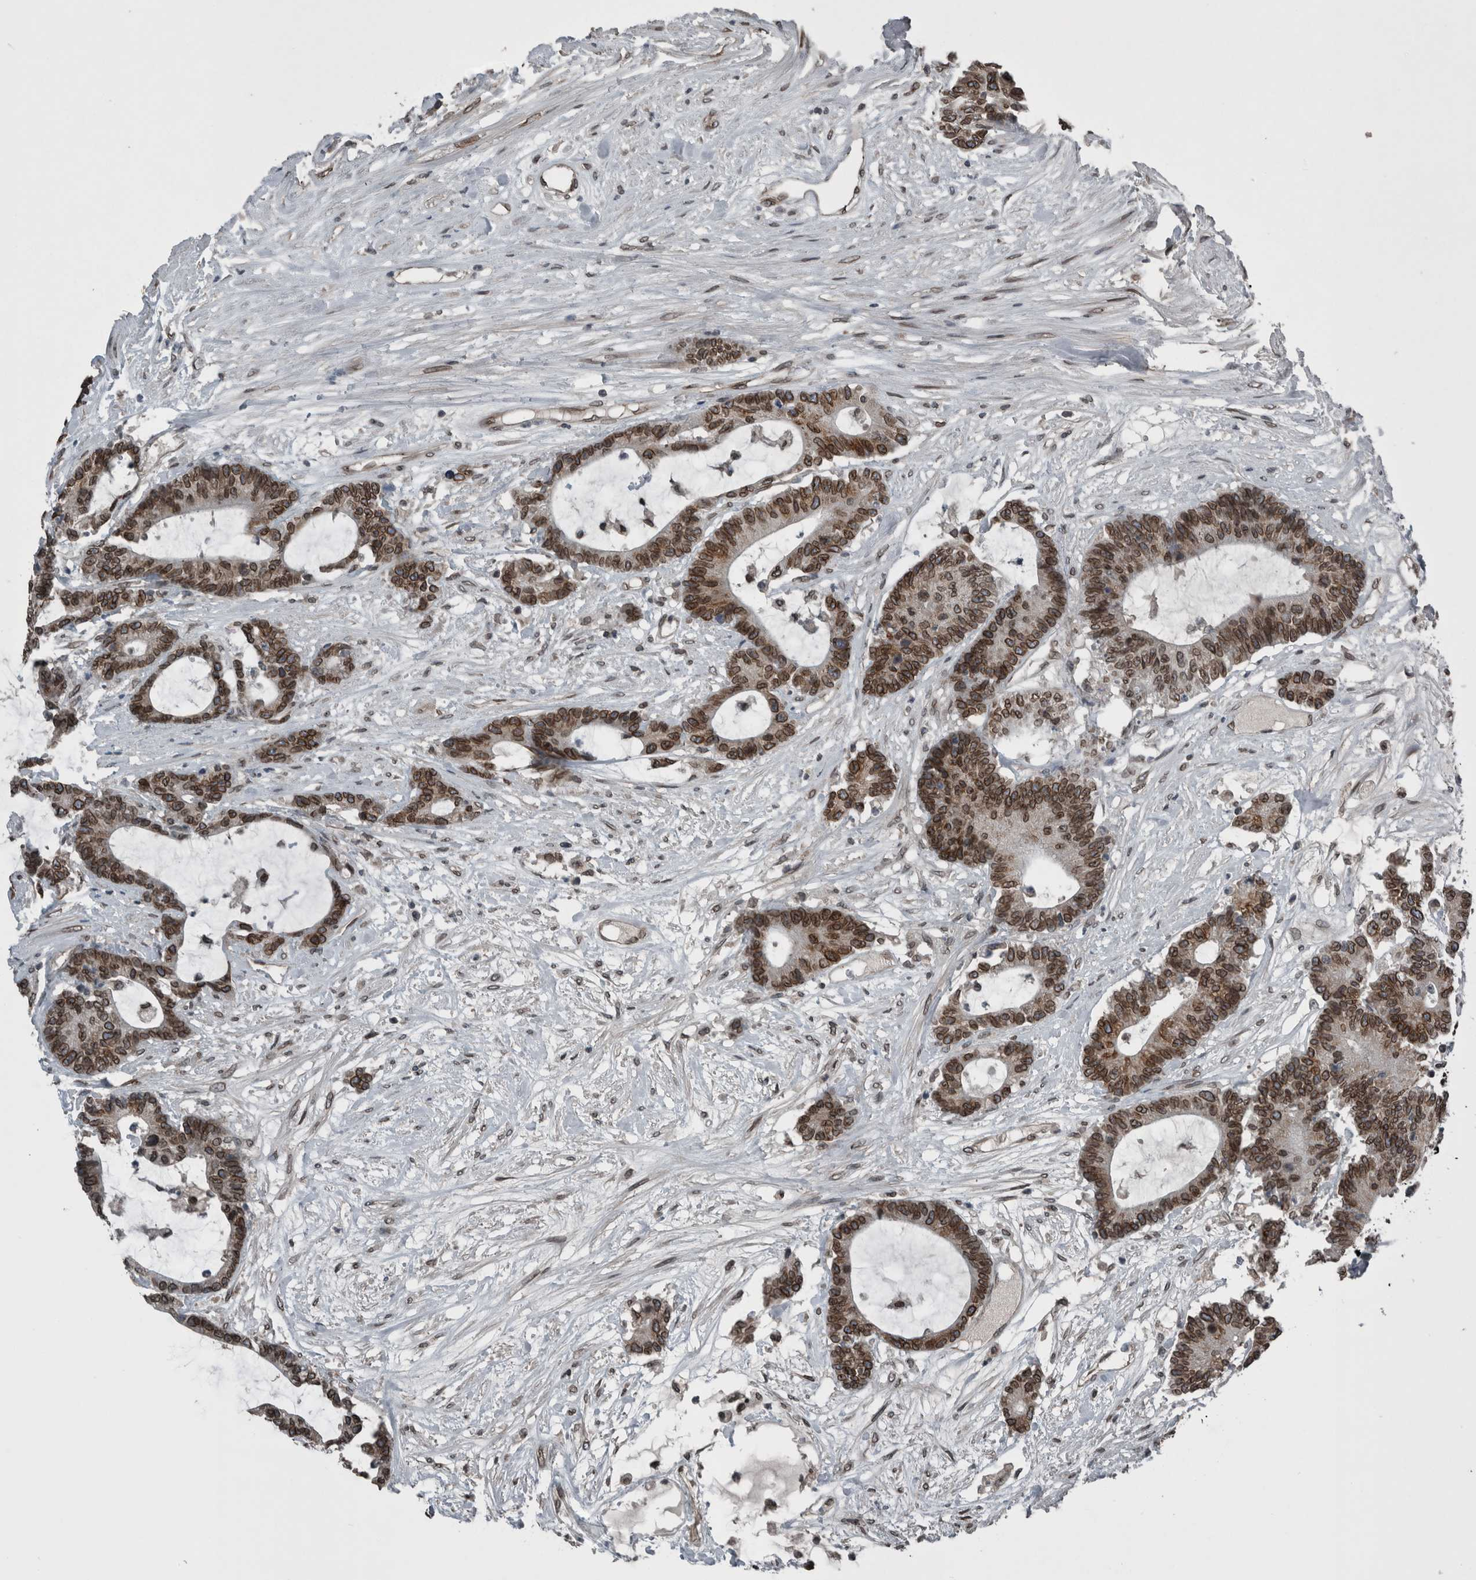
{"staining": {"intensity": "strong", "quantity": ">75%", "location": "cytoplasmic/membranous,nuclear"}, "tissue": "colorectal cancer", "cell_type": "Tumor cells", "image_type": "cancer", "snomed": [{"axis": "morphology", "description": "Adenocarcinoma, NOS"}, {"axis": "topography", "description": "Colon"}], "caption": "Immunohistochemistry staining of colorectal cancer, which reveals high levels of strong cytoplasmic/membranous and nuclear expression in about >75% of tumor cells indicating strong cytoplasmic/membranous and nuclear protein positivity. The staining was performed using DAB (brown) for protein detection and nuclei were counterstained in hematoxylin (blue).", "gene": "RANBP2", "patient": {"sex": "female", "age": 84}}